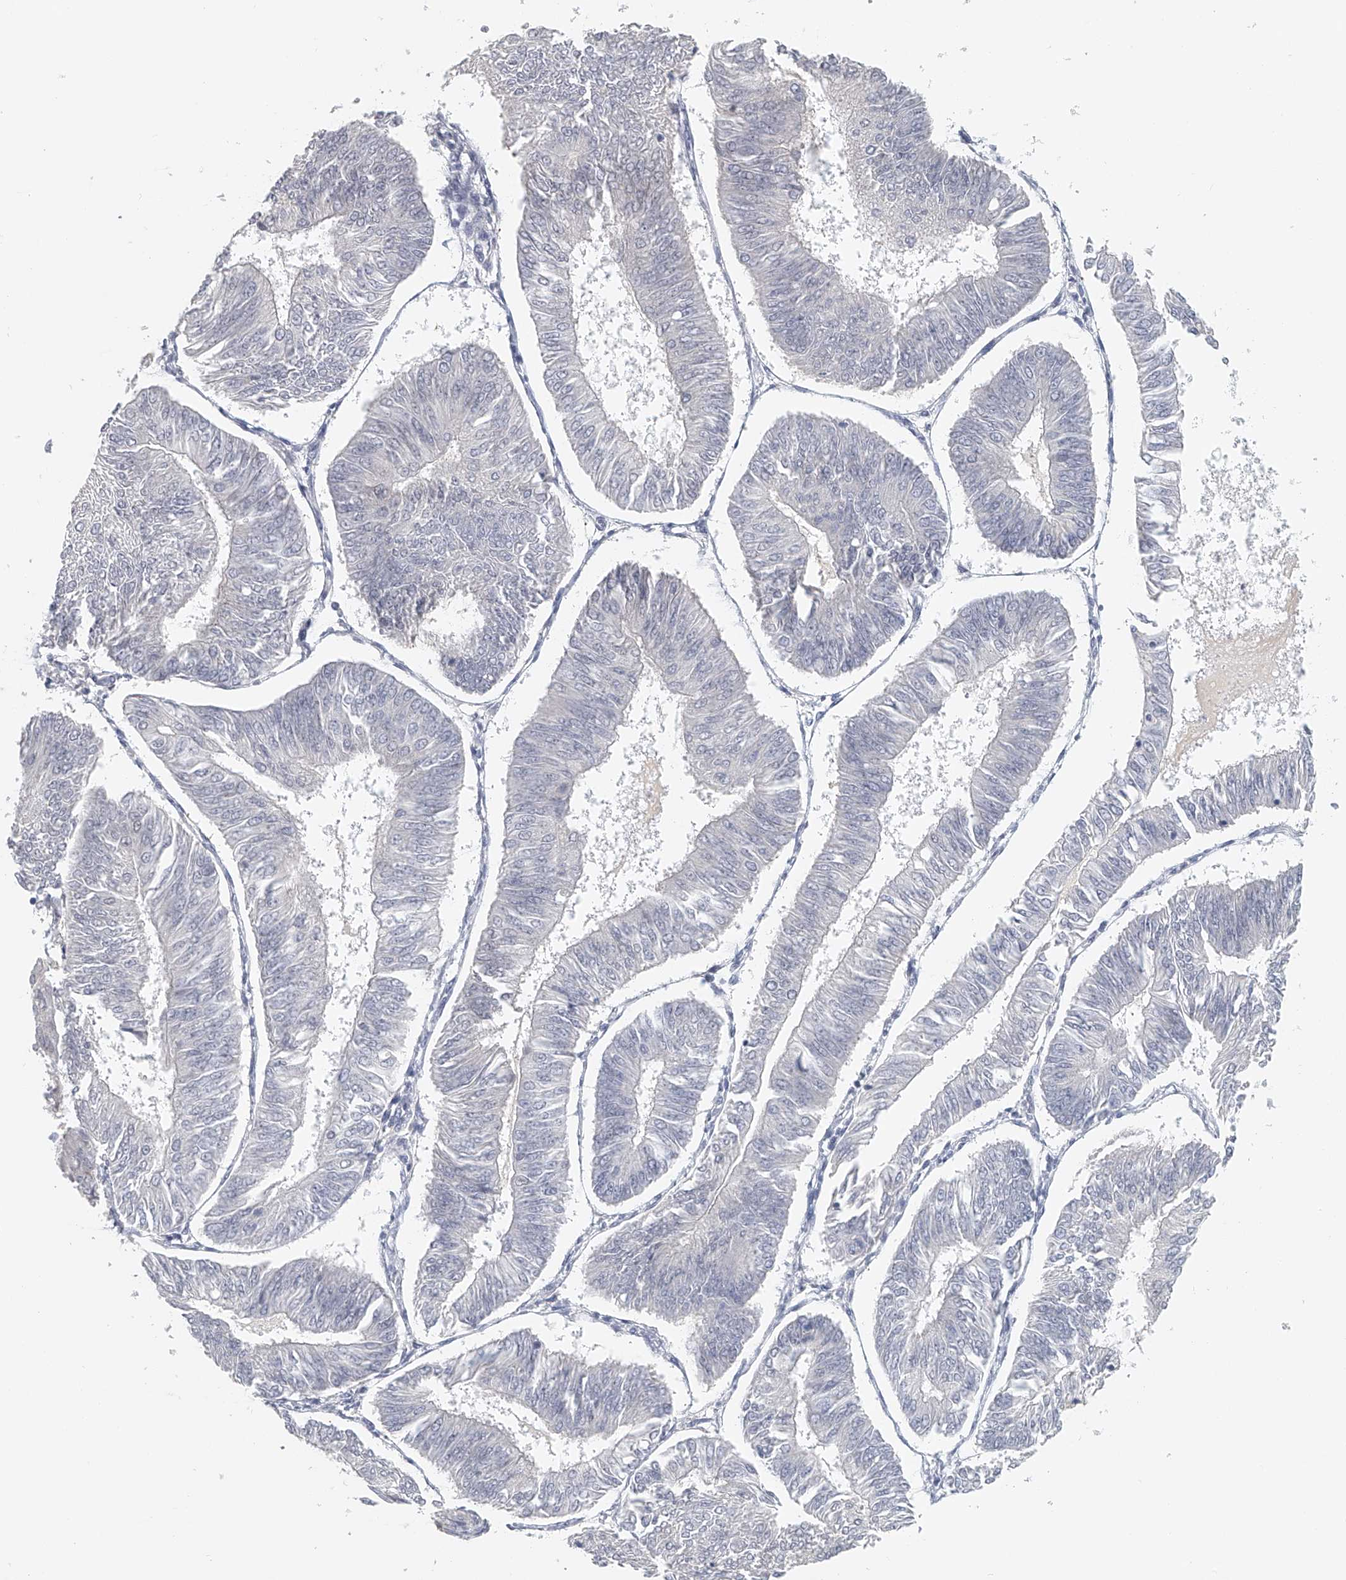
{"staining": {"intensity": "negative", "quantity": "none", "location": "none"}, "tissue": "endometrial cancer", "cell_type": "Tumor cells", "image_type": "cancer", "snomed": [{"axis": "morphology", "description": "Adenocarcinoma, NOS"}, {"axis": "topography", "description": "Endometrium"}], "caption": "There is no significant expression in tumor cells of endometrial cancer.", "gene": "DDX43", "patient": {"sex": "female", "age": 58}}